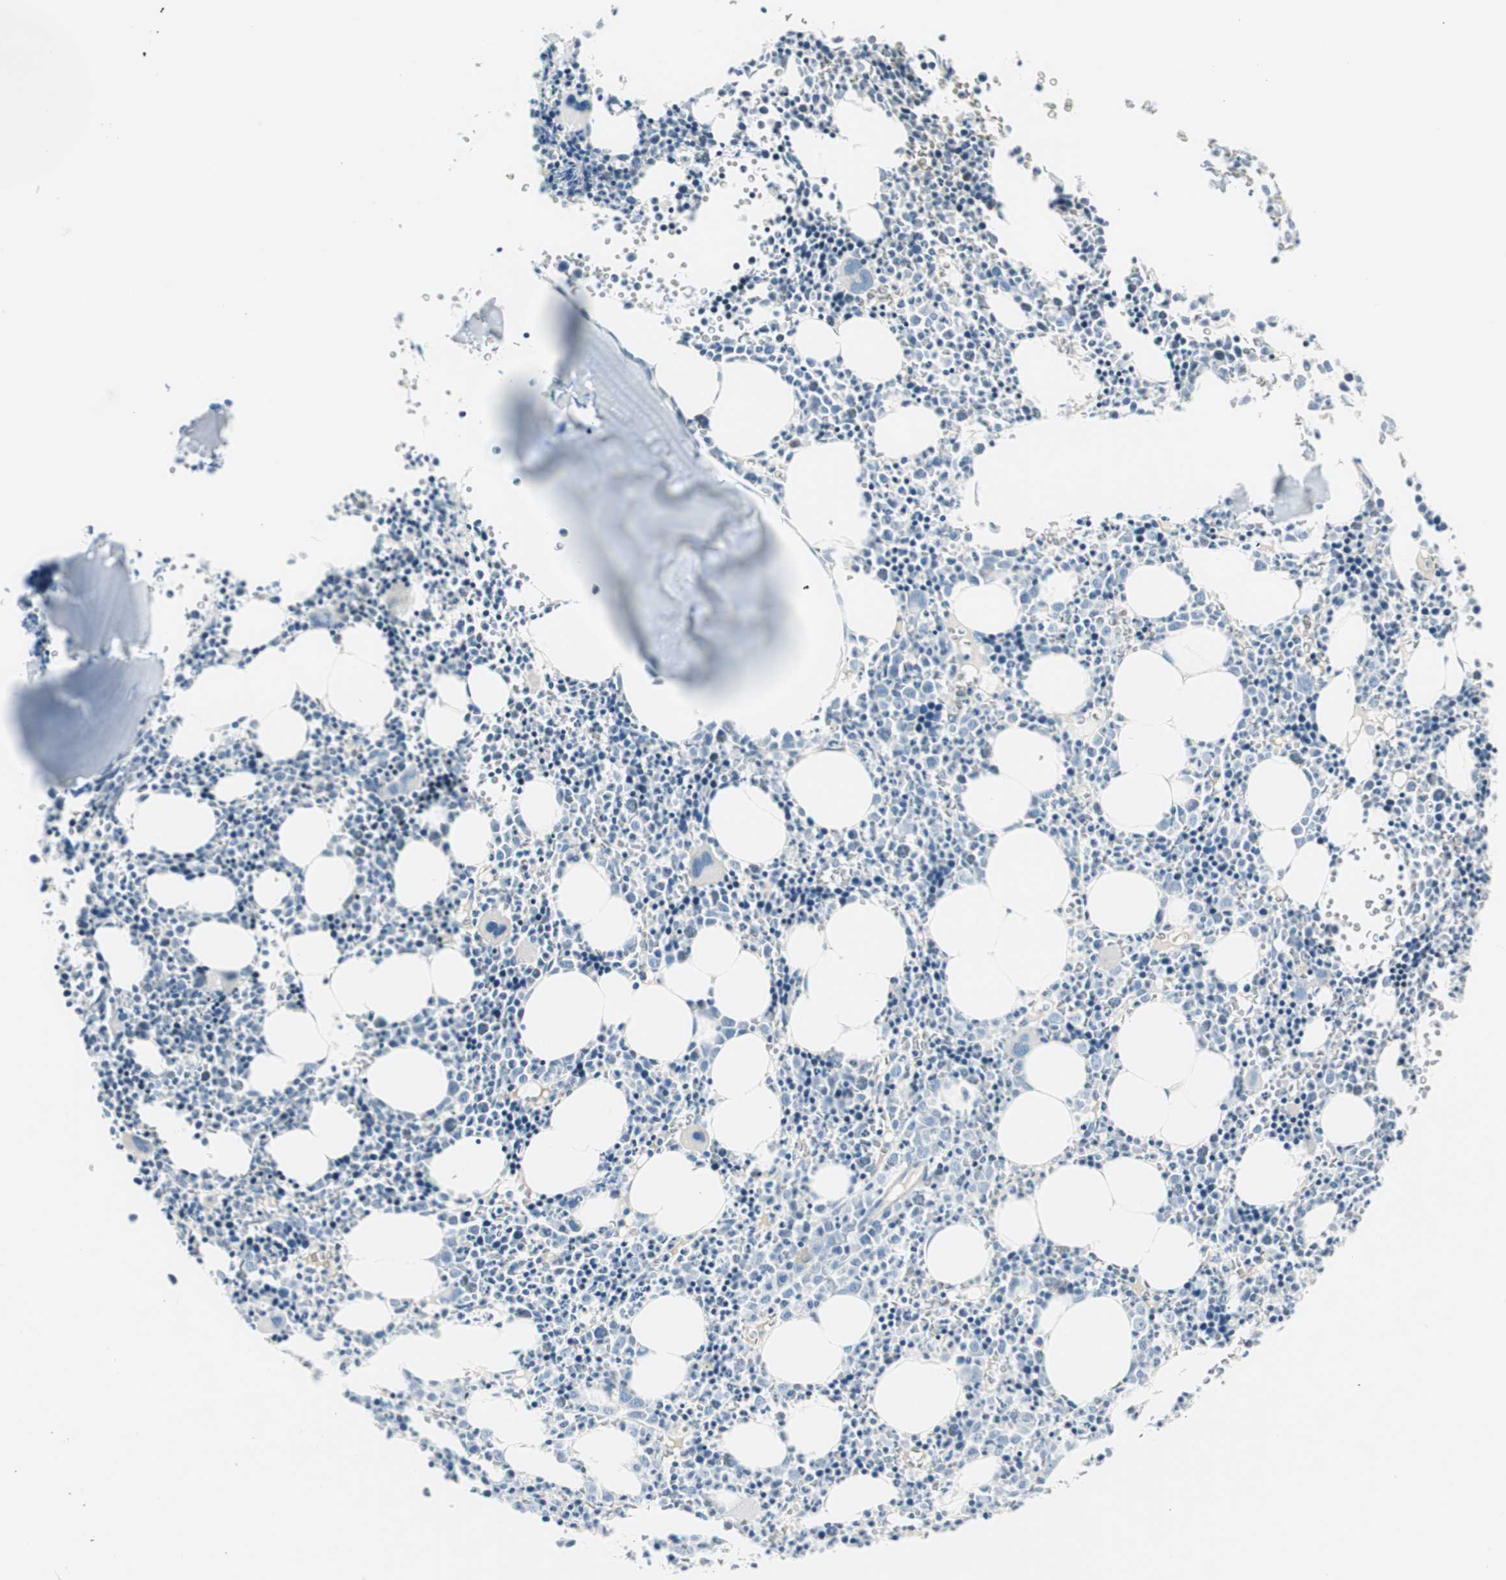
{"staining": {"intensity": "negative", "quantity": "none", "location": "none"}, "tissue": "bone marrow", "cell_type": "Hematopoietic cells", "image_type": "normal", "snomed": [{"axis": "morphology", "description": "Normal tissue, NOS"}, {"axis": "morphology", "description": "Inflammation, NOS"}, {"axis": "topography", "description": "Bone marrow"}], "caption": "The histopathology image shows no staining of hematopoietic cells in unremarkable bone marrow. (Brightfield microscopy of DAB (3,3'-diaminobenzidine) immunohistochemistry at high magnification).", "gene": "CDHR5", "patient": {"sex": "female", "age": 17}}